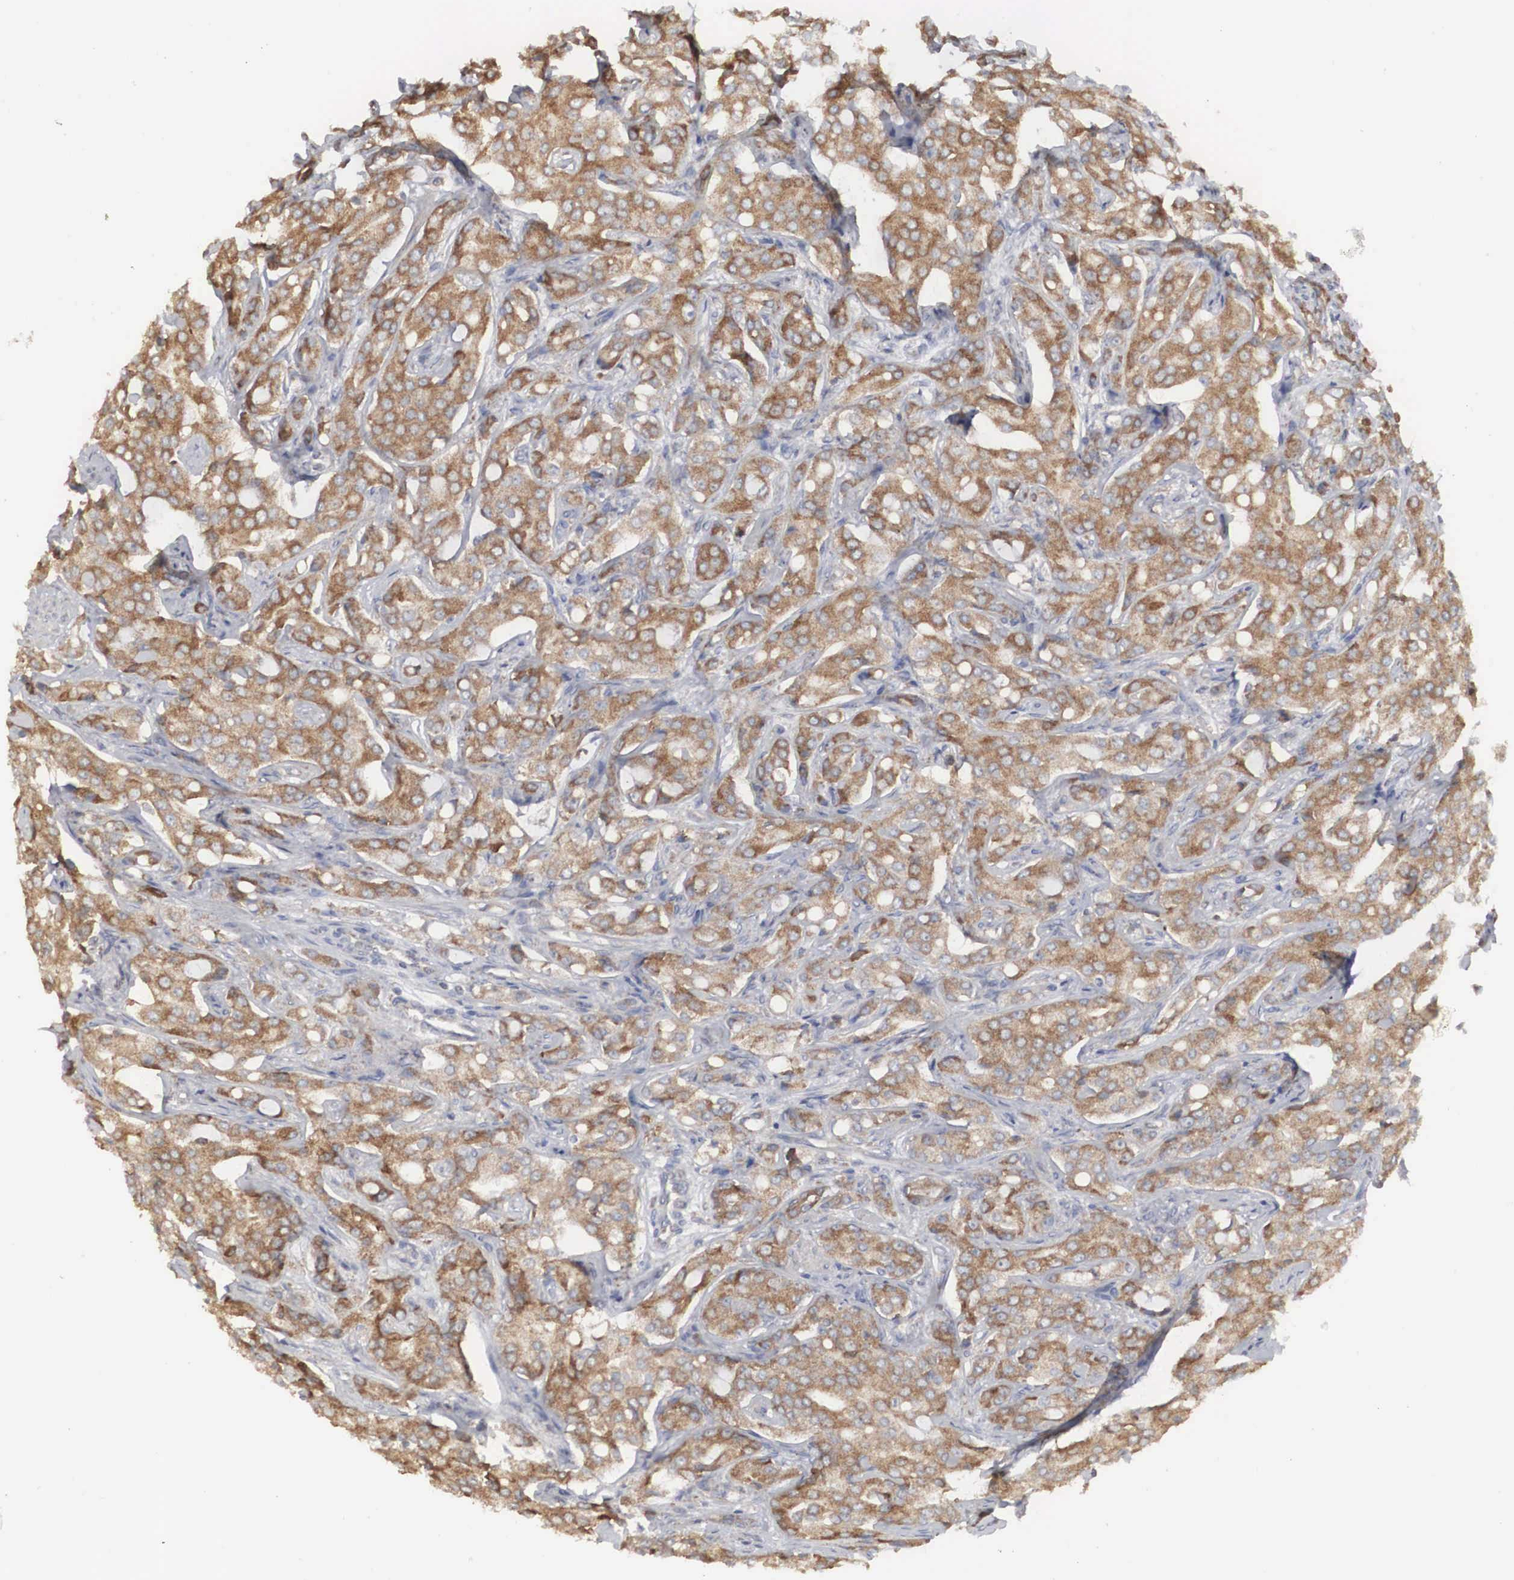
{"staining": {"intensity": "moderate", "quantity": ">75%", "location": "cytoplasmic/membranous"}, "tissue": "prostate cancer", "cell_type": "Tumor cells", "image_type": "cancer", "snomed": [{"axis": "morphology", "description": "Adenocarcinoma, Medium grade"}, {"axis": "topography", "description": "Prostate"}], "caption": "Human prostate cancer stained with a brown dye shows moderate cytoplasmic/membranous positive positivity in about >75% of tumor cells.", "gene": "MIA2", "patient": {"sex": "male", "age": 72}}